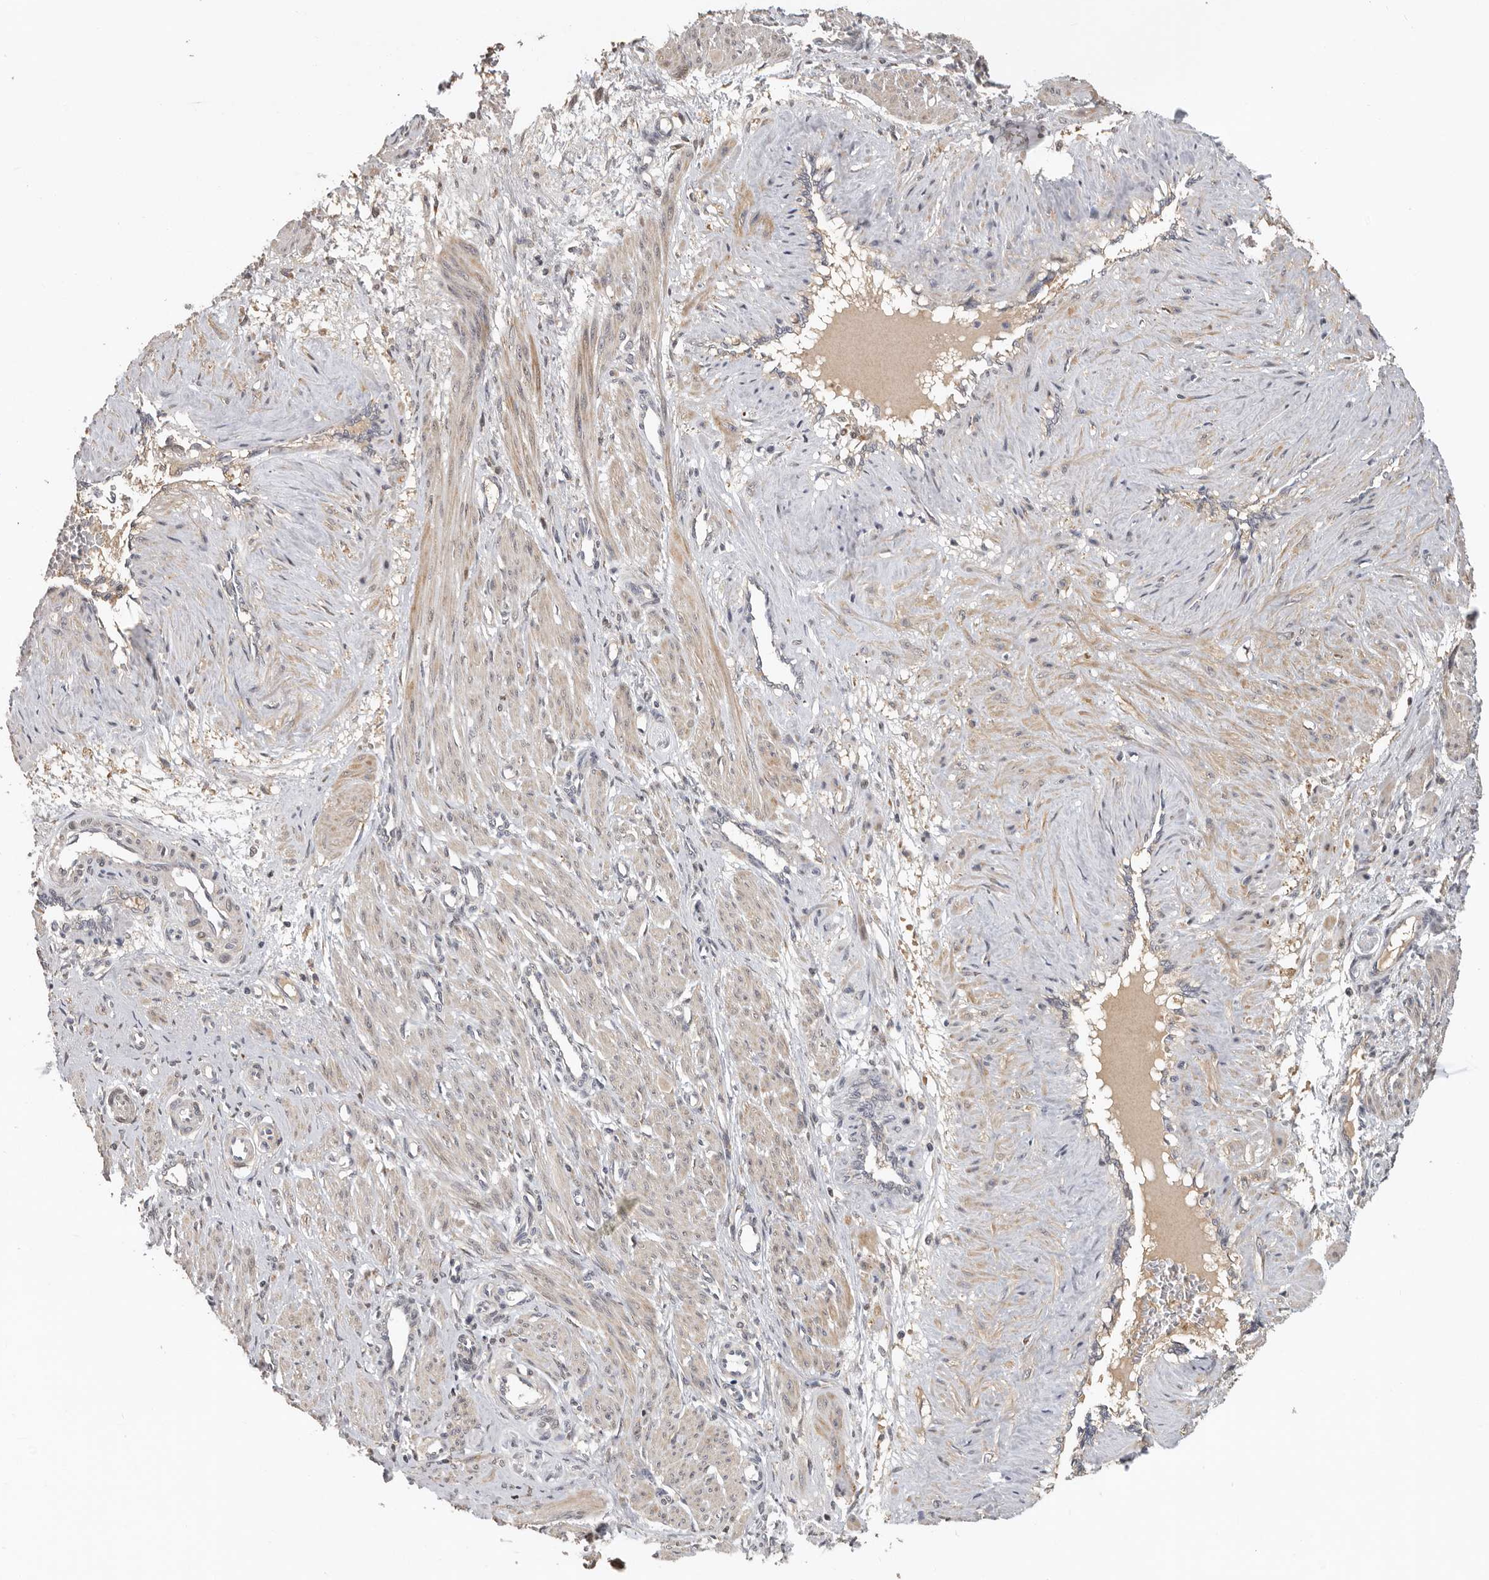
{"staining": {"intensity": "weak", "quantity": "25%-75%", "location": "cytoplasmic/membranous"}, "tissue": "smooth muscle", "cell_type": "Smooth muscle cells", "image_type": "normal", "snomed": [{"axis": "morphology", "description": "Normal tissue, NOS"}, {"axis": "topography", "description": "Endometrium"}], "caption": "Protein analysis of unremarkable smooth muscle exhibits weak cytoplasmic/membranous expression in approximately 25%-75% of smooth muscle cells.", "gene": "HENMT1", "patient": {"sex": "female", "age": 33}}